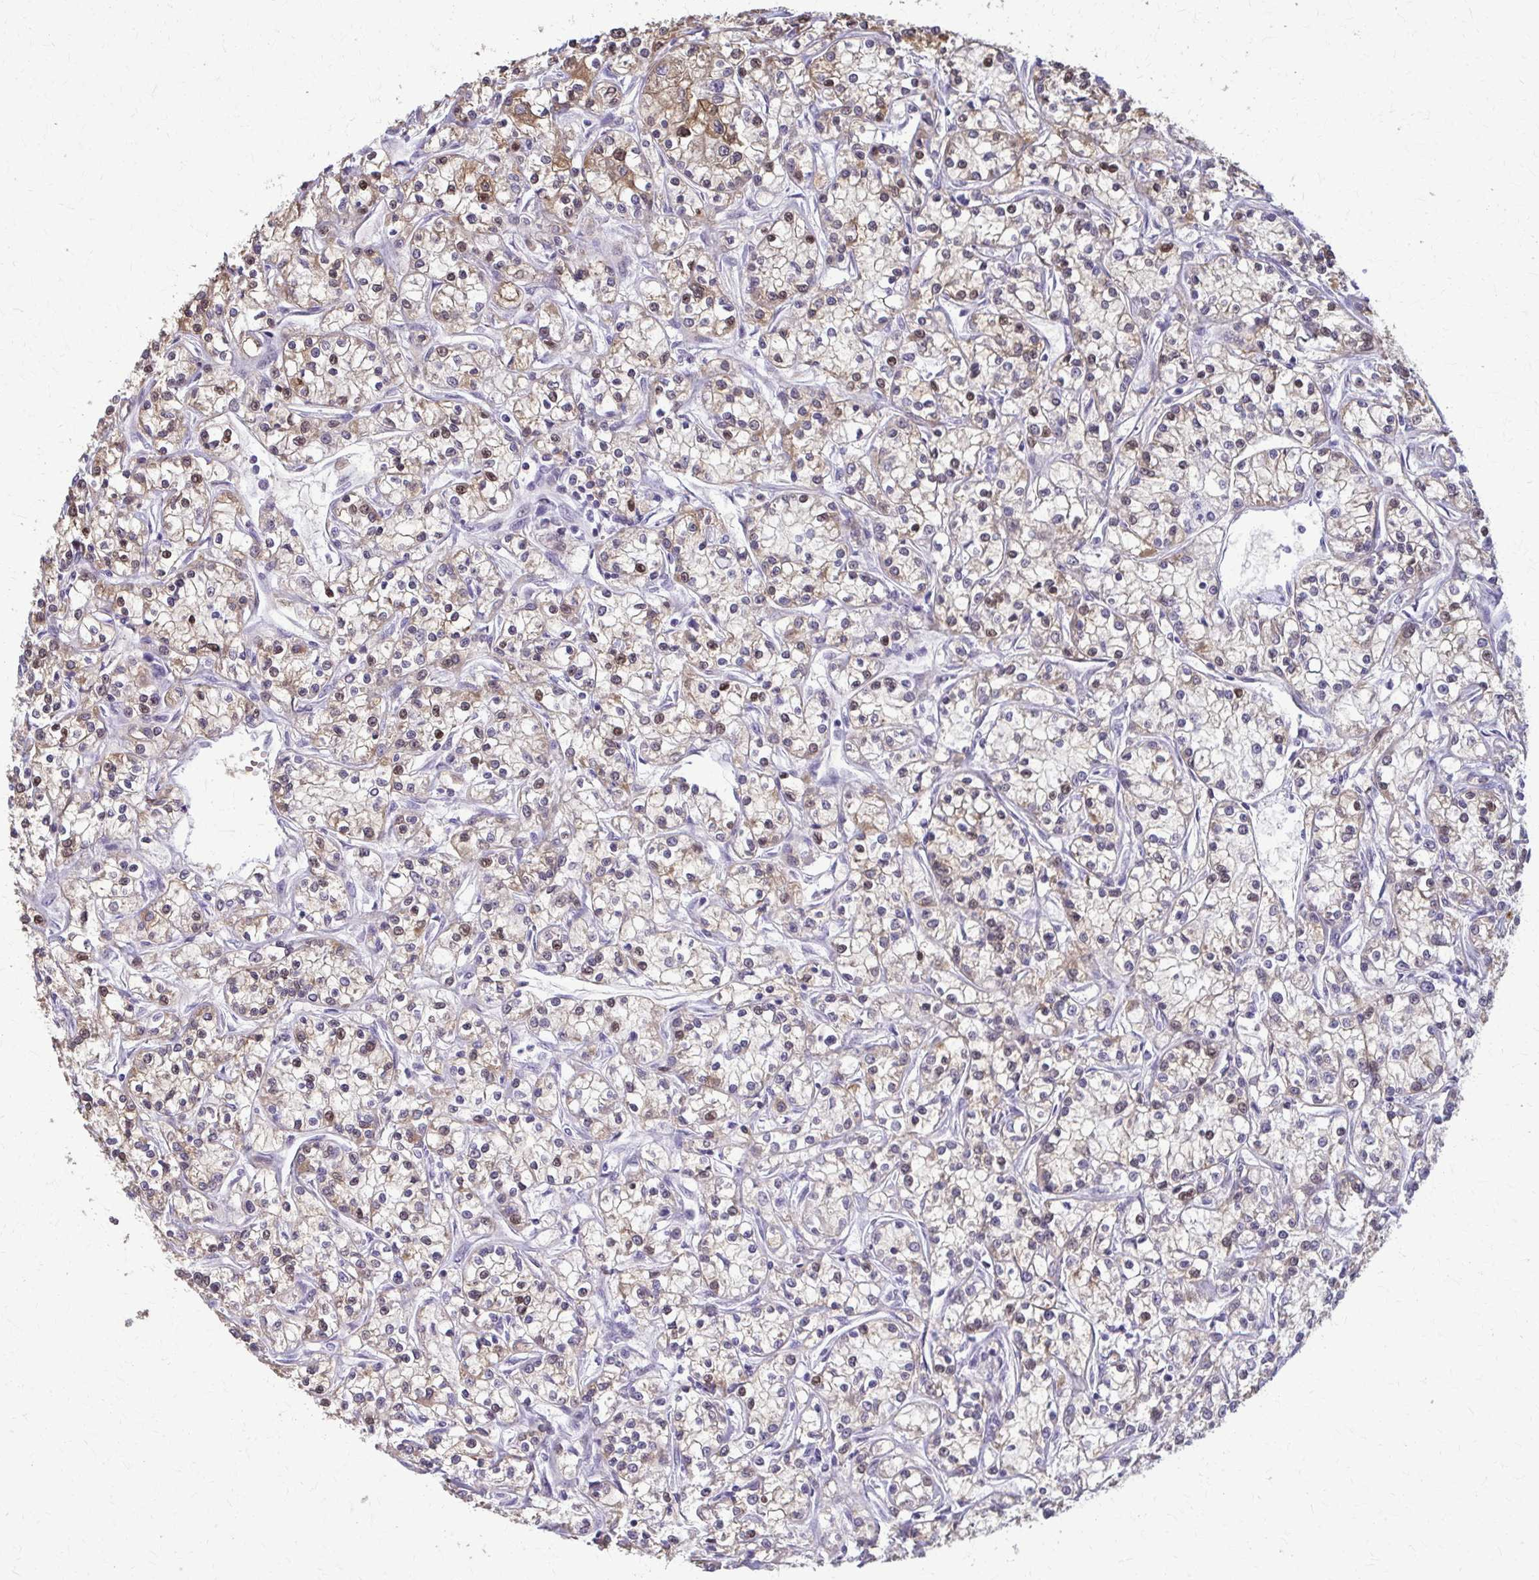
{"staining": {"intensity": "moderate", "quantity": "25%-75%", "location": "cytoplasmic/membranous,nuclear"}, "tissue": "renal cancer", "cell_type": "Tumor cells", "image_type": "cancer", "snomed": [{"axis": "morphology", "description": "Adenocarcinoma, NOS"}, {"axis": "topography", "description": "Kidney"}], "caption": "Protein positivity by immunohistochemistry displays moderate cytoplasmic/membranous and nuclear staining in approximately 25%-75% of tumor cells in renal cancer (adenocarcinoma). Ihc stains the protein of interest in brown and the nuclei are stained blue.", "gene": "ZNF34", "patient": {"sex": "female", "age": 59}}